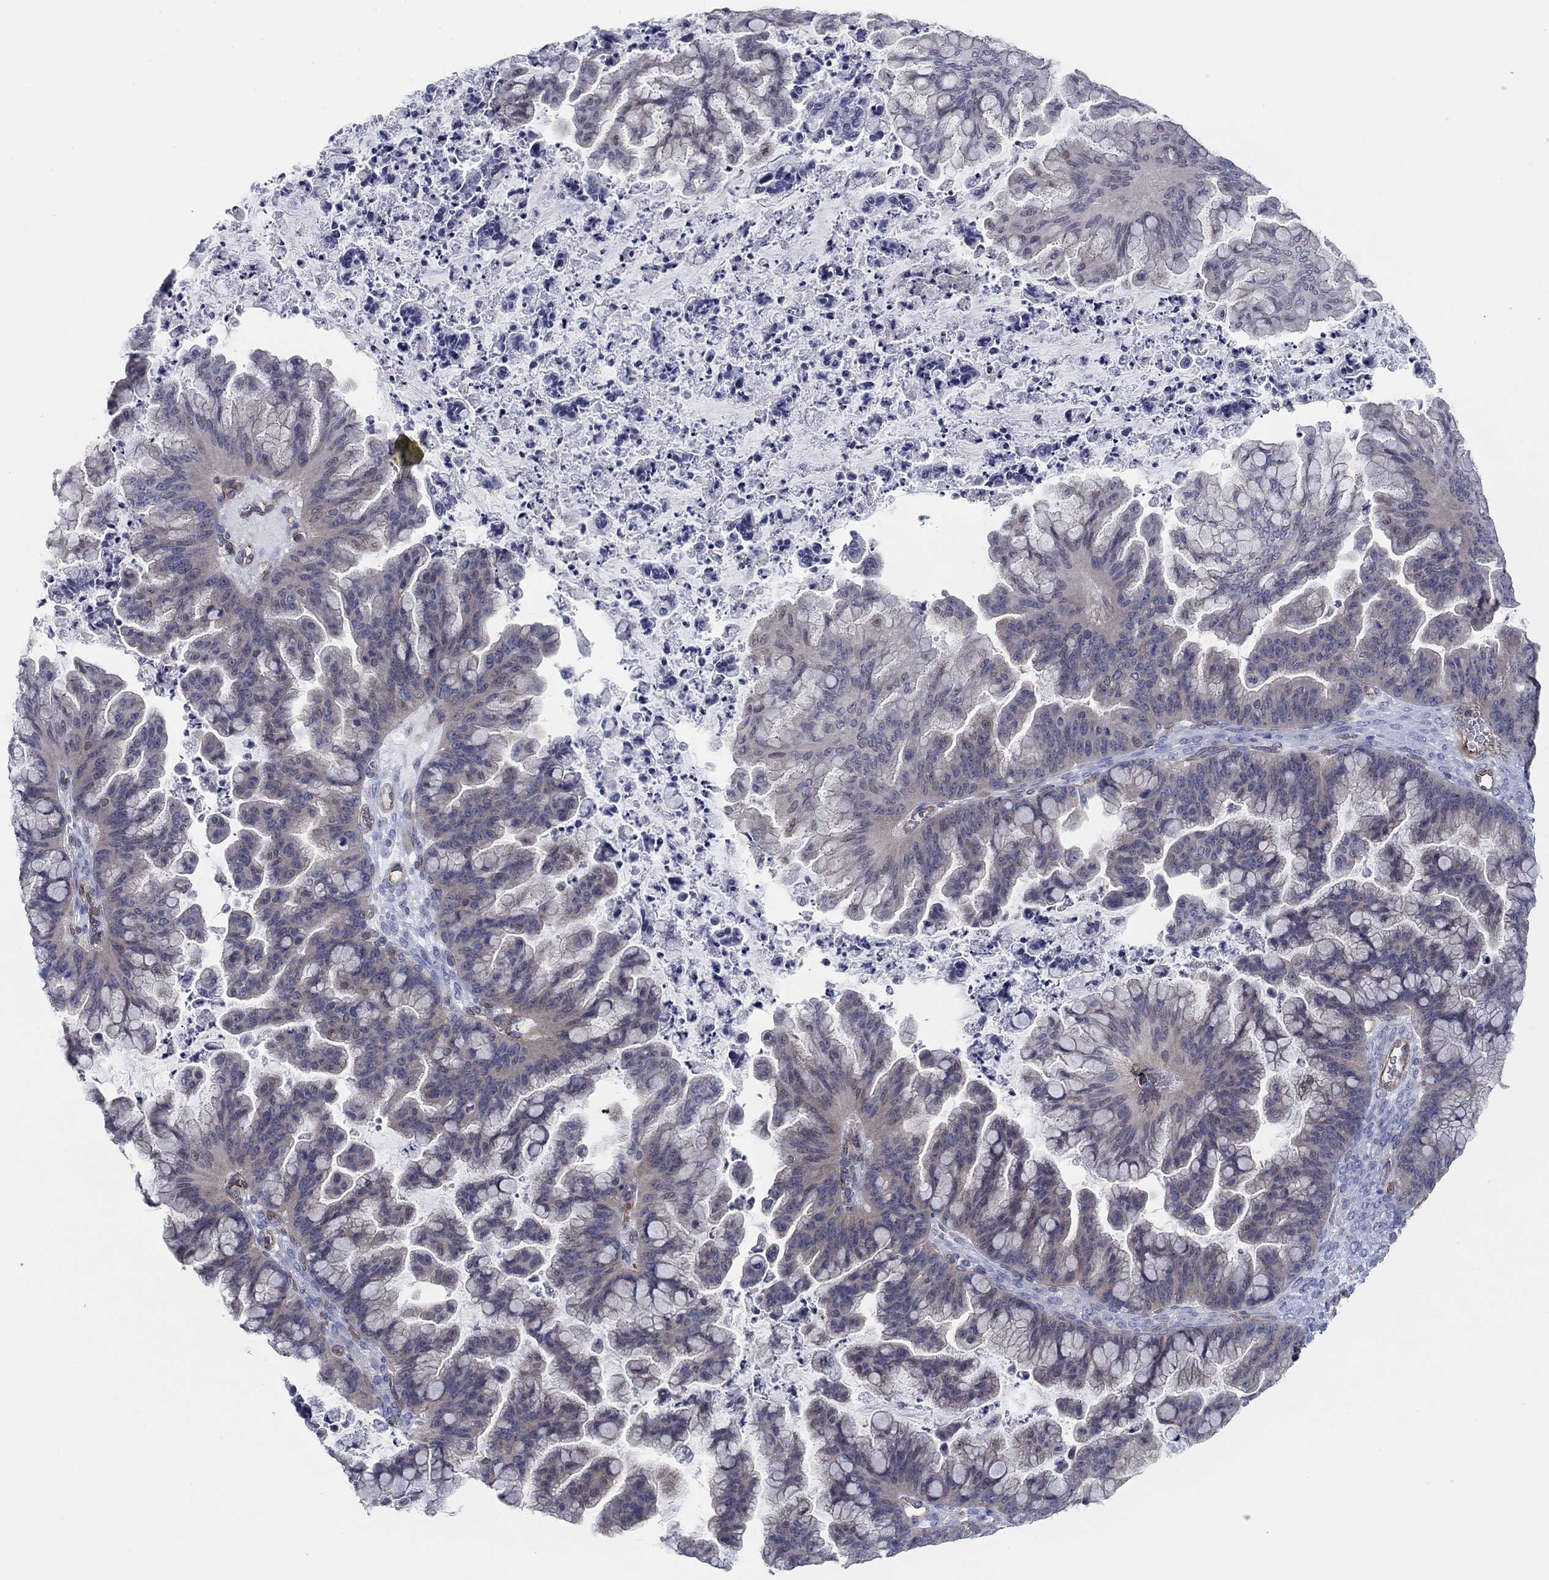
{"staining": {"intensity": "negative", "quantity": "none", "location": "none"}, "tissue": "ovarian cancer", "cell_type": "Tumor cells", "image_type": "cancer", "snomed": [{"axis": "morphology", "description": "Cystadenocarcinoma, mucinous, NOS"}, {"axis": "topography", "description": "Ovary"}], "caption": "High power microscopy image of an immunohistochemistry image of ovarian cancer (mucinous cystadenocarcinoma), revealing no significant positivity in tumor cells. Nuclei are stained in blue.", "gene": "PSD4", "patient": {"sex": "female", "age": 67}}